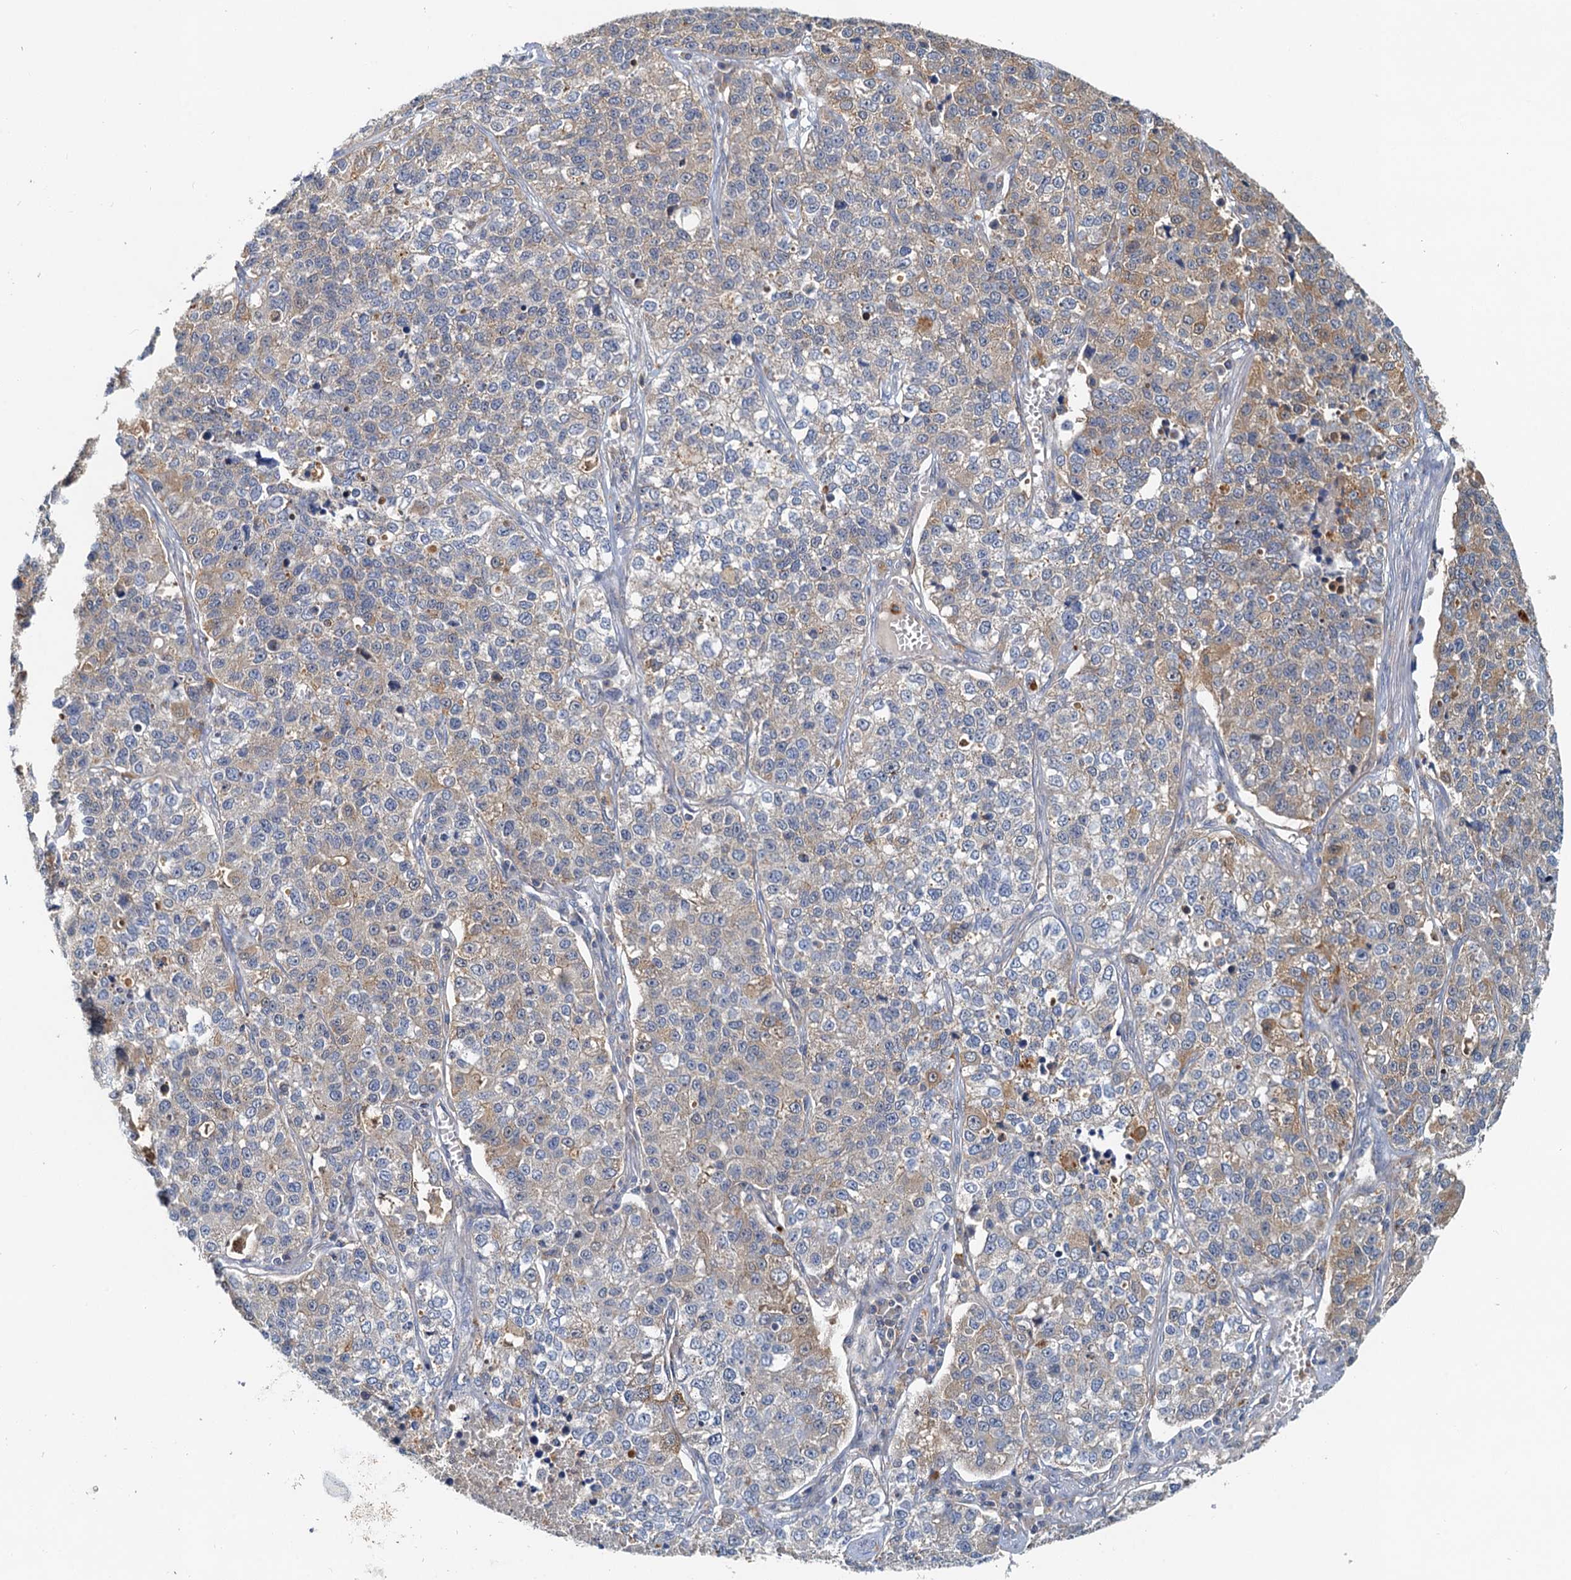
{"staining": {"intensity": "negative", "quantity": "none", "location": "none"}, "tissue": "lung cancer", "cell_type": "Tumor cells", "image_type": "cancer", "snomed": [{"axis": "morphology", "description": "Adenocarcinoma, NOS"}, {"axis": "topography", "description": "Lung"}], "caption": "DAB immunohistochemical staining of human lung adenocarcinoma displays no significant staining in tumor cells.", "gene": "TOLLIP", "patient": {"sex": "male", "age": 49}}